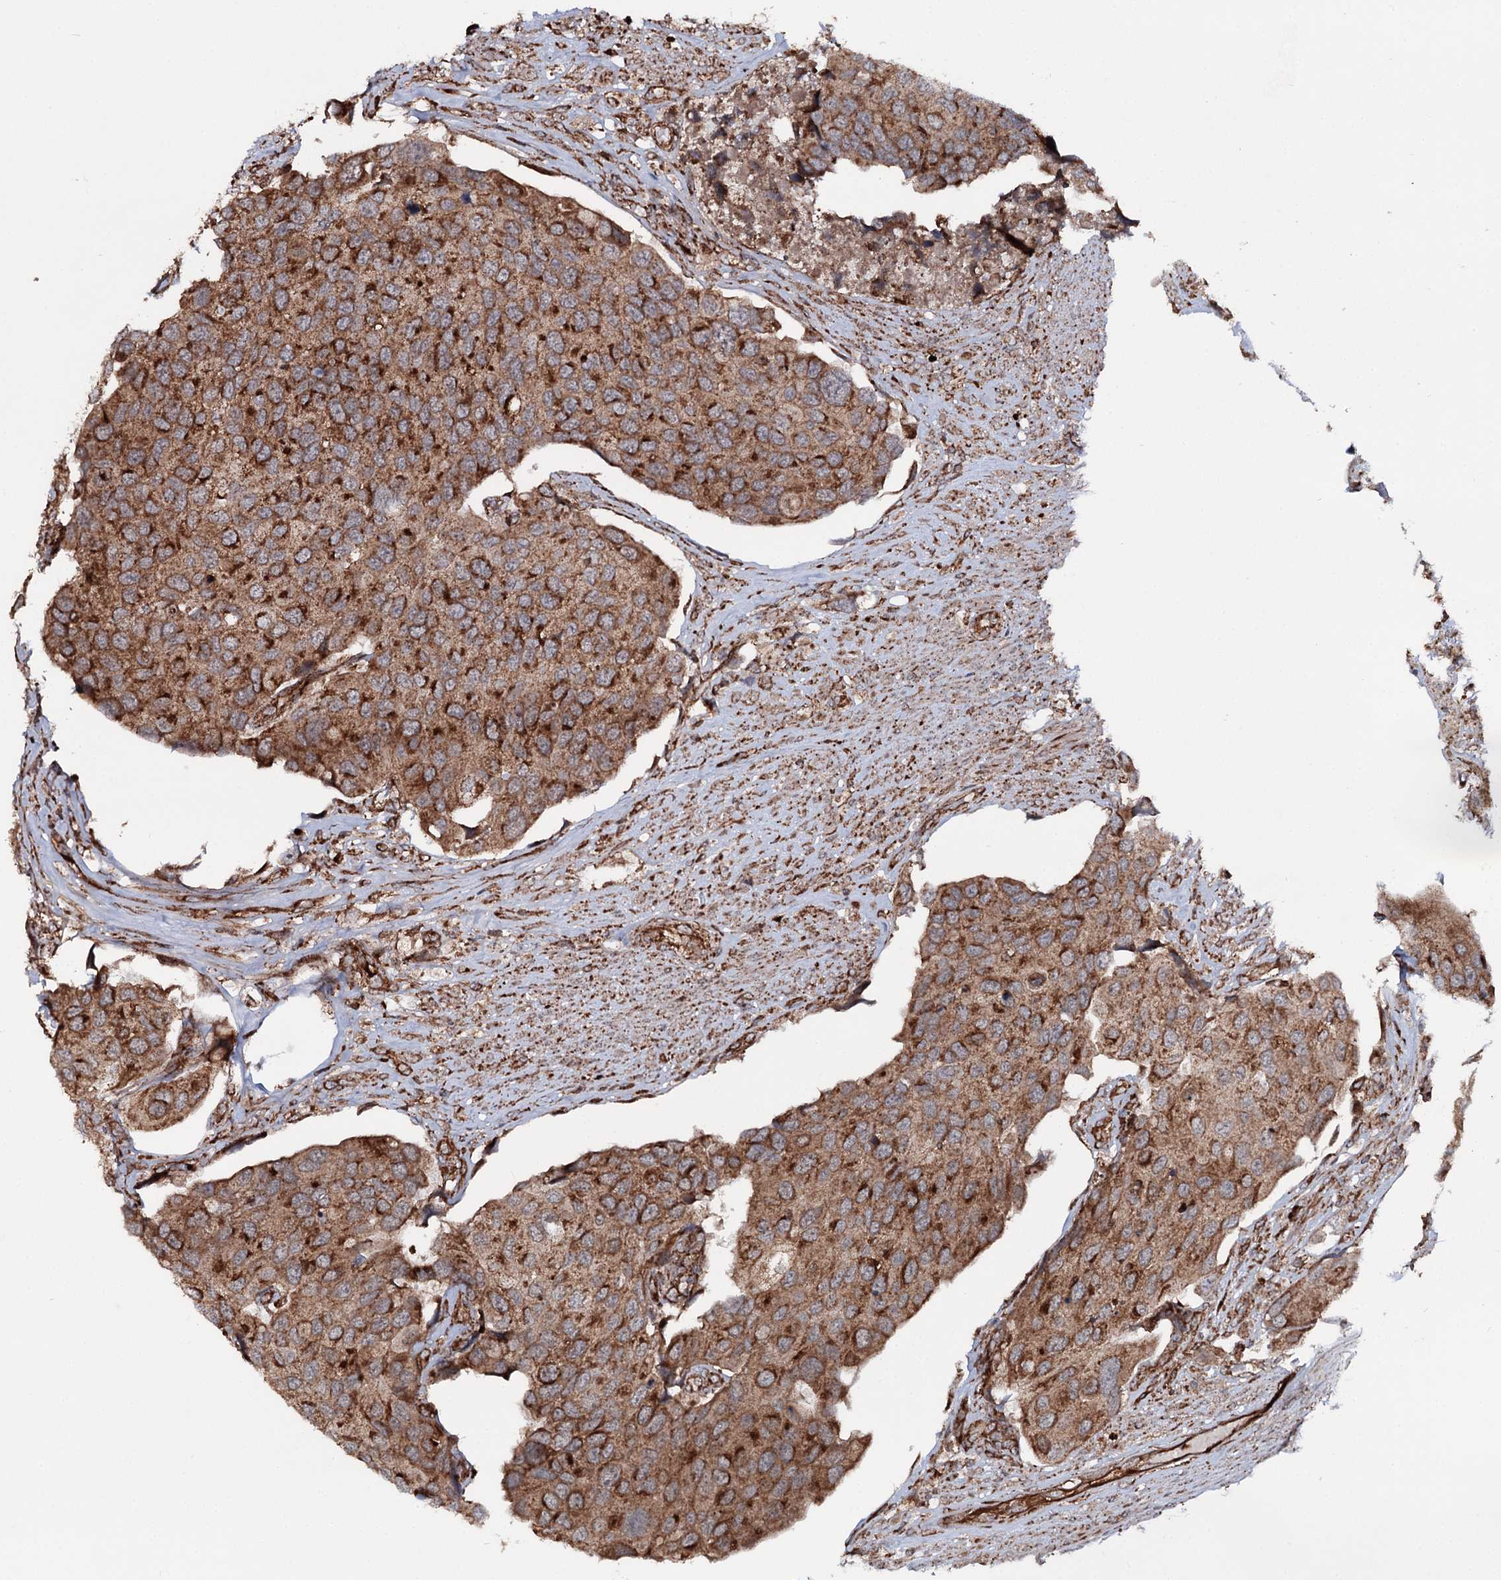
{"staining": {"intensity": "strong", "quantity": ">75%", "location": "cytoplasmic/membranous"}, "tissue": "urothelial cancer", "cell_type": "Tumor cells", "image_type": "cancer", "snomed": [{"axis": "morphology", "description": "Urothelial carcinoma, High grade"}, {"axis": "topography", "description": "Urinary bladder"}], "caption": "IHC of human urothelial cancer displays high levels of strong cytoplasmic/membranous positivity in approximately >75% of tumor cells. The staining was performed using DAB, with brown indicating positive protein expression. Nuclei are stained blue with hematoxylin.", "gene": "FGFR1OP2", "patient": {"sex": "male", "age": 74}}